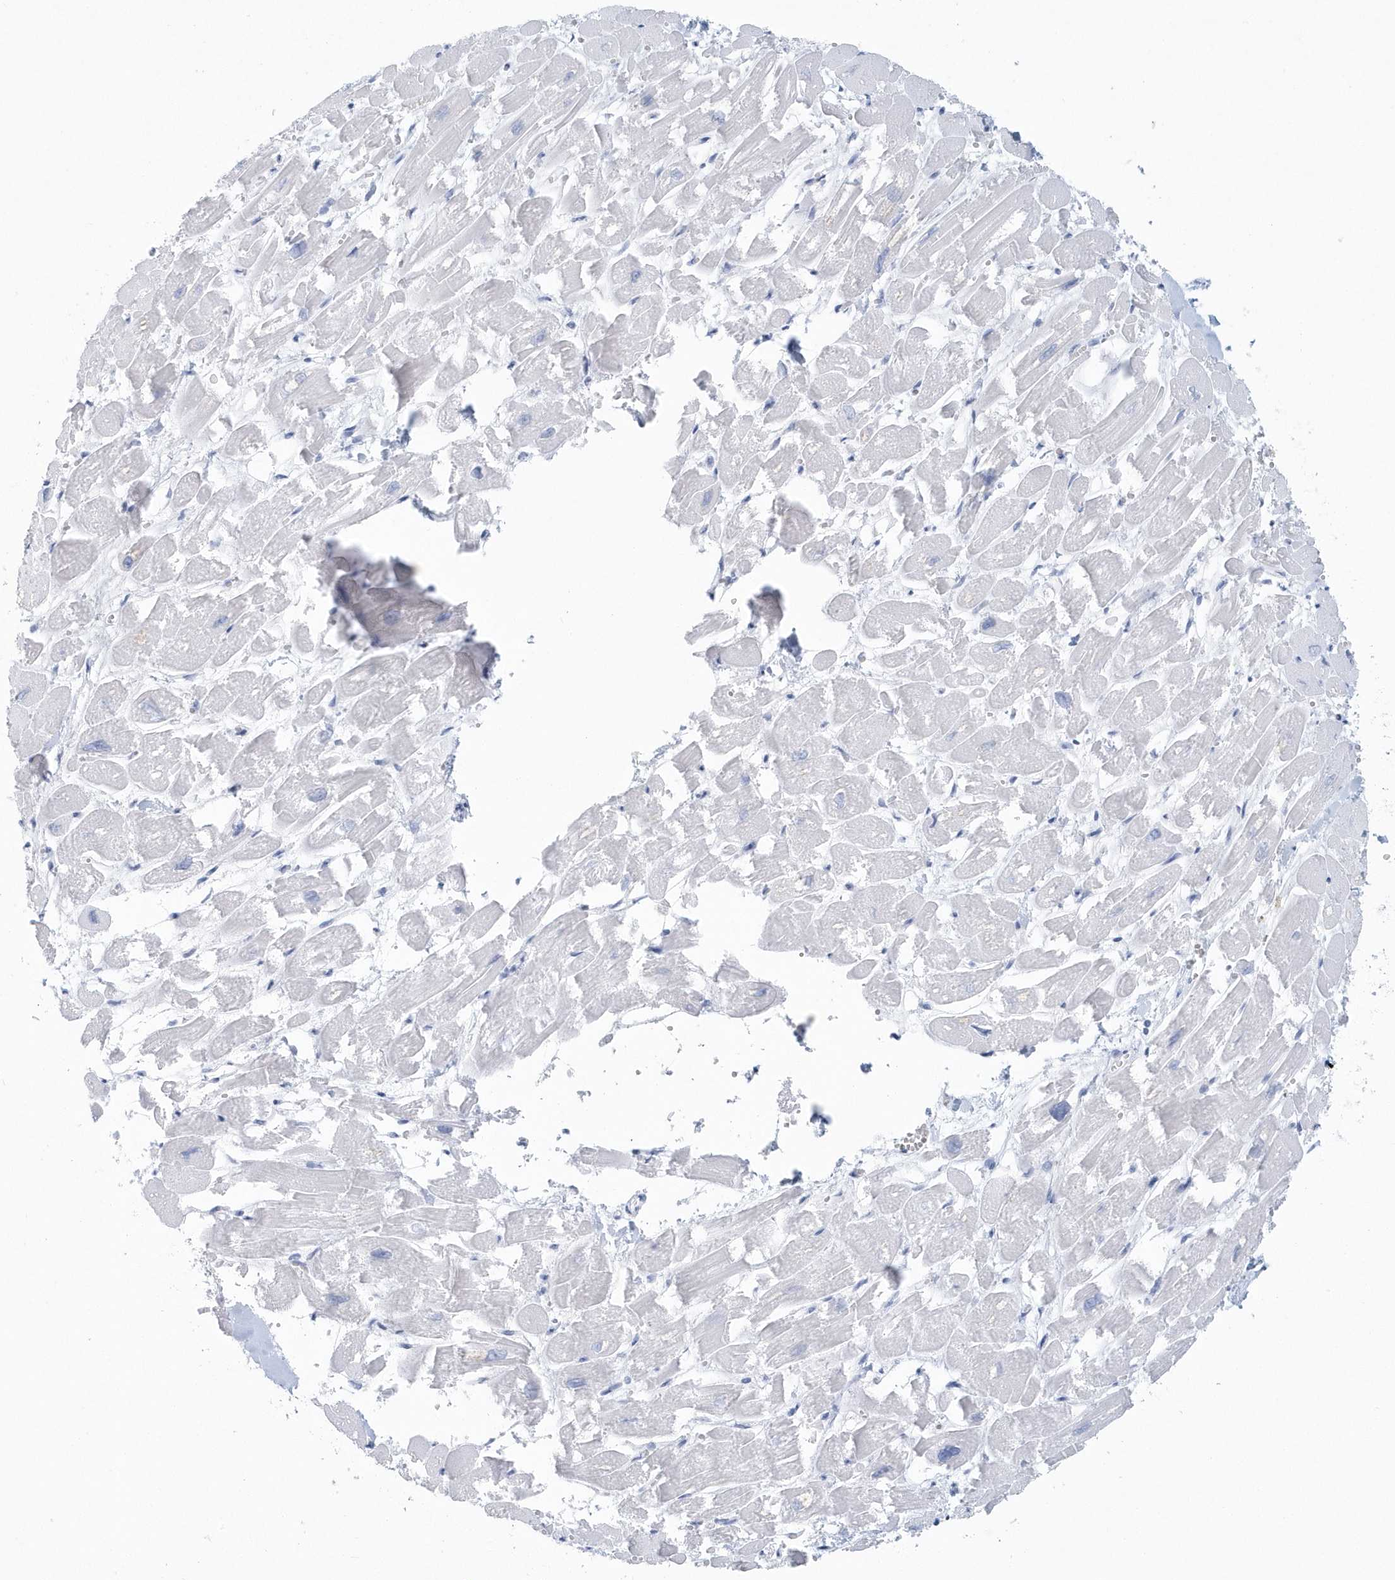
{"staining": {"intensity": "negative", "quantity": "none", "location": "none"}, "tissue": "heart muscle", "cell_type": "Cardiomyocytes", "image_type": "normal", "snomed": [{"axis": "morphology", "description": "Normal tissue, NOS"}, {"axis": "topography", "description": "Heart"}], "caption": "This is an immunohistochemistry (IHC) image of unremarkable heart muscle. There is no expression in cardiomyocytes.", "gene": "PTPRO", "patient": {"sex": "male", "age": 54}}